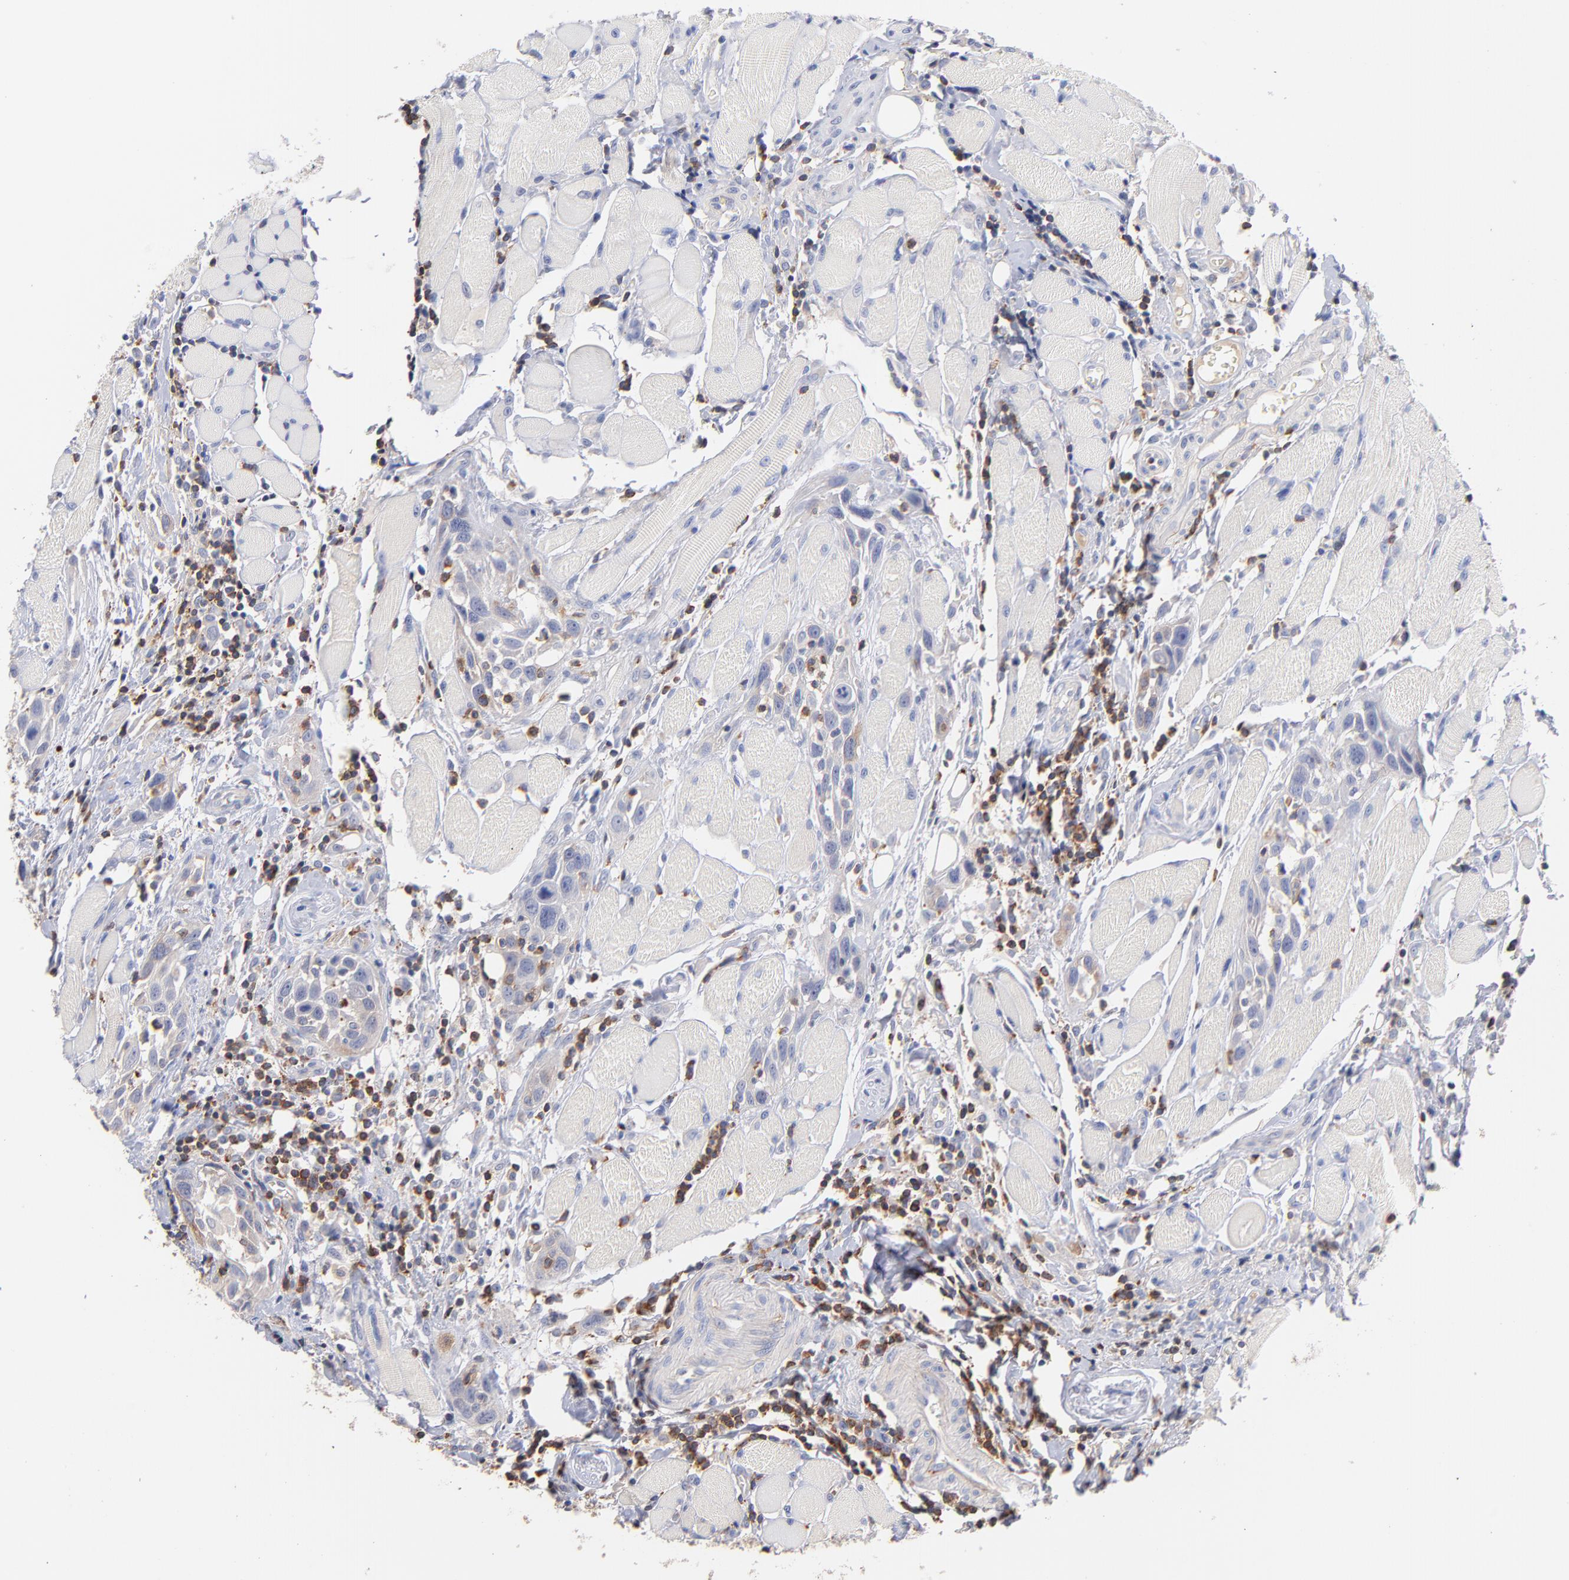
{"staining": {"intensity": "weak", "quantity": "25%-75%", "location": "cytoplasmic/membranous"}, "tissue": "head and neck cancer", "cell_type": "Tumor cells", "image_type": "cancer", "snomed": [{"axis": "morphology", "description": "Squamous cell carcinoma, NOS"}, {"axis": "topography", "description": "Oral tissue"}, {"axis": "topography", "description": "Head-Neck"}], "caption": "IHC staining of head and neck squamous cell carcinoma, which displays low levels of weak cytoplasmic/membranous expression in about 25%-75% of tumor cells indicating weak cytoplasmic/membranous protein staining. The staining was performed using DAB (brown) for protein detection and nuclei were counterstained in hematoxylin (blue).", "gene": "KREMEN2", "patient": {"sex": "female", "age": 50}}